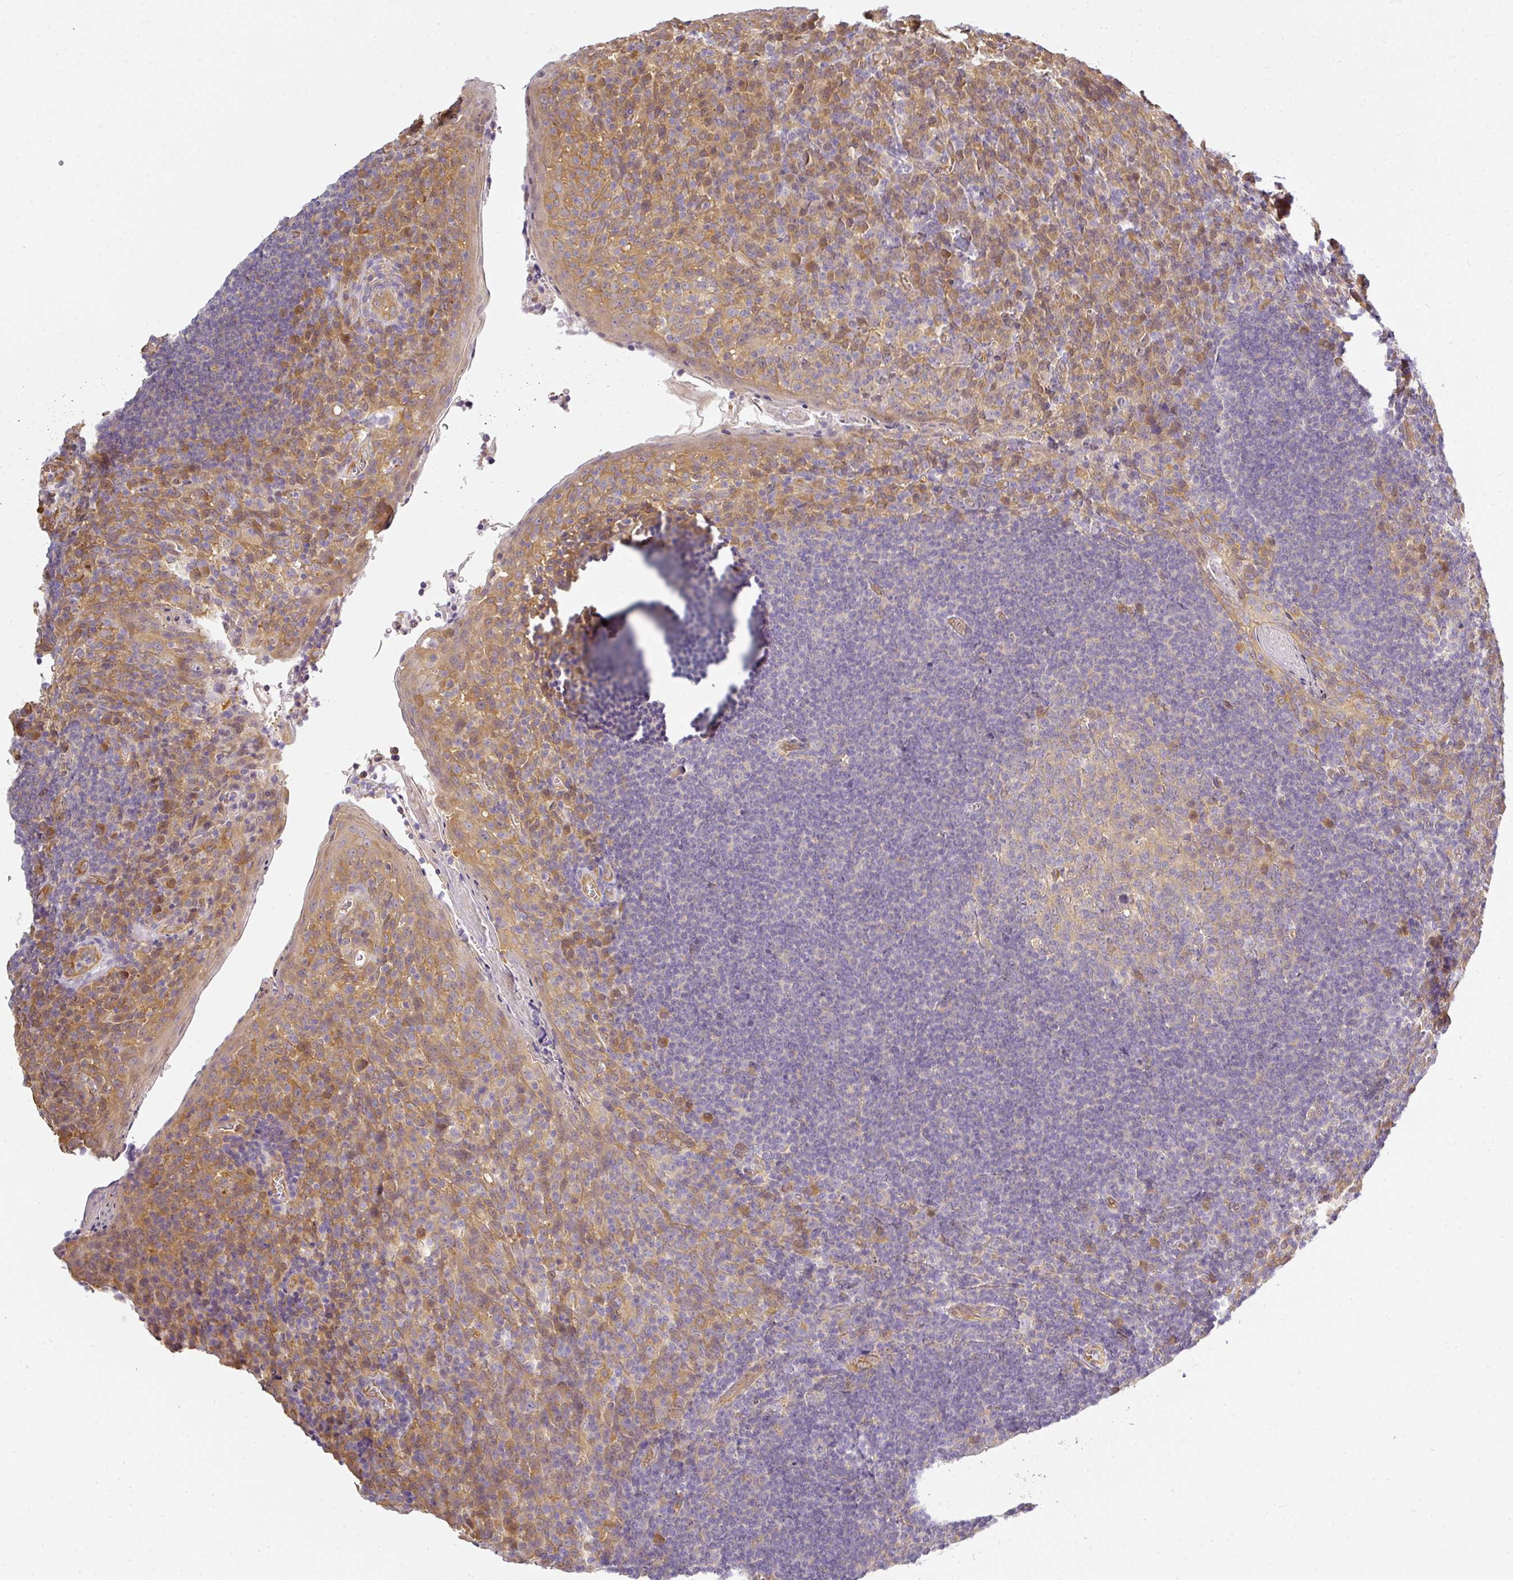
{"staining": {"intensity": "weak", "quantity": "<25%", "location": "nuclear"}, "tissue": "tonsil", "cell_type": "Germinal center cells", "image_type": "normal", "snomed": [{"axis": "morphology", "description": "Normal tissue, NOS"}, {"axis": "topography", "description": "Tonsil"}], "caption": "Immunohistochemical staining of normal tonsil shows no significant positivity in germinal center cells.", "gene": "ANKRD18A", "patient": {"sex": "male", "age": 27}}